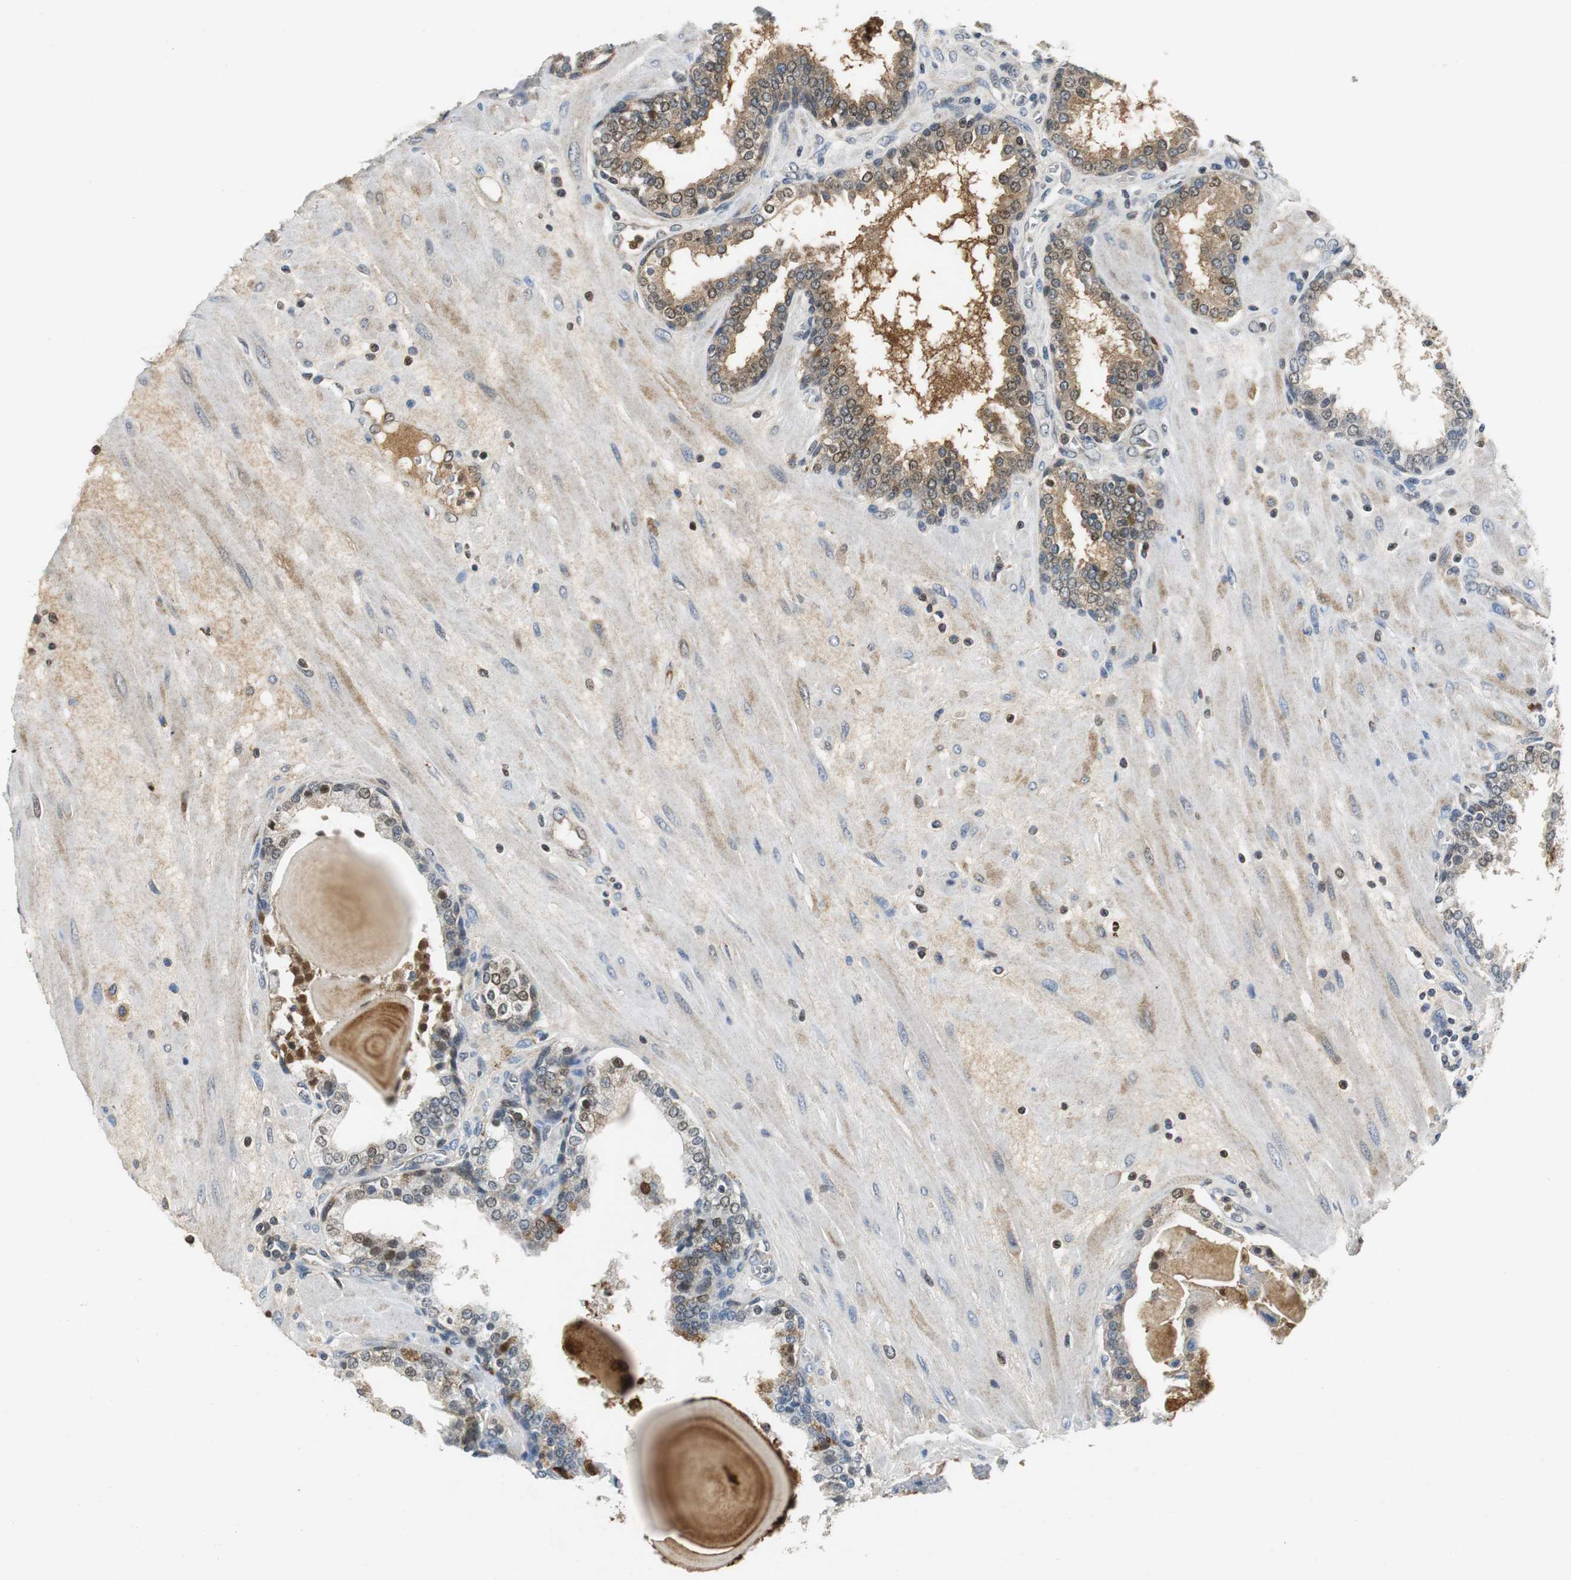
{"staining": {"intensity": "moderate", "quantity": "25%-75%", "location": "cytoplasmic/membranous,nuclear"}, "tissue": "prostate", "cell_type": "Glandular cells", "image_type": "normal", "snomed": [{"axis": "morphology", "description": "Normal tissue, NOS"}, {"axis": "topography", "description": "Prostate"}], "caption": "Immunohistochemistry (IHC) of benign prostate demonstrates medium levels of moderate cytoplasmic/membranous,nuclear staining in approximately 25%-75% of glandular cells. (brown staining indicates protein expression, while blue staining denotes nuclei).", "gene": "ORM1", "patient": {"sex": "male", "age": 51}}